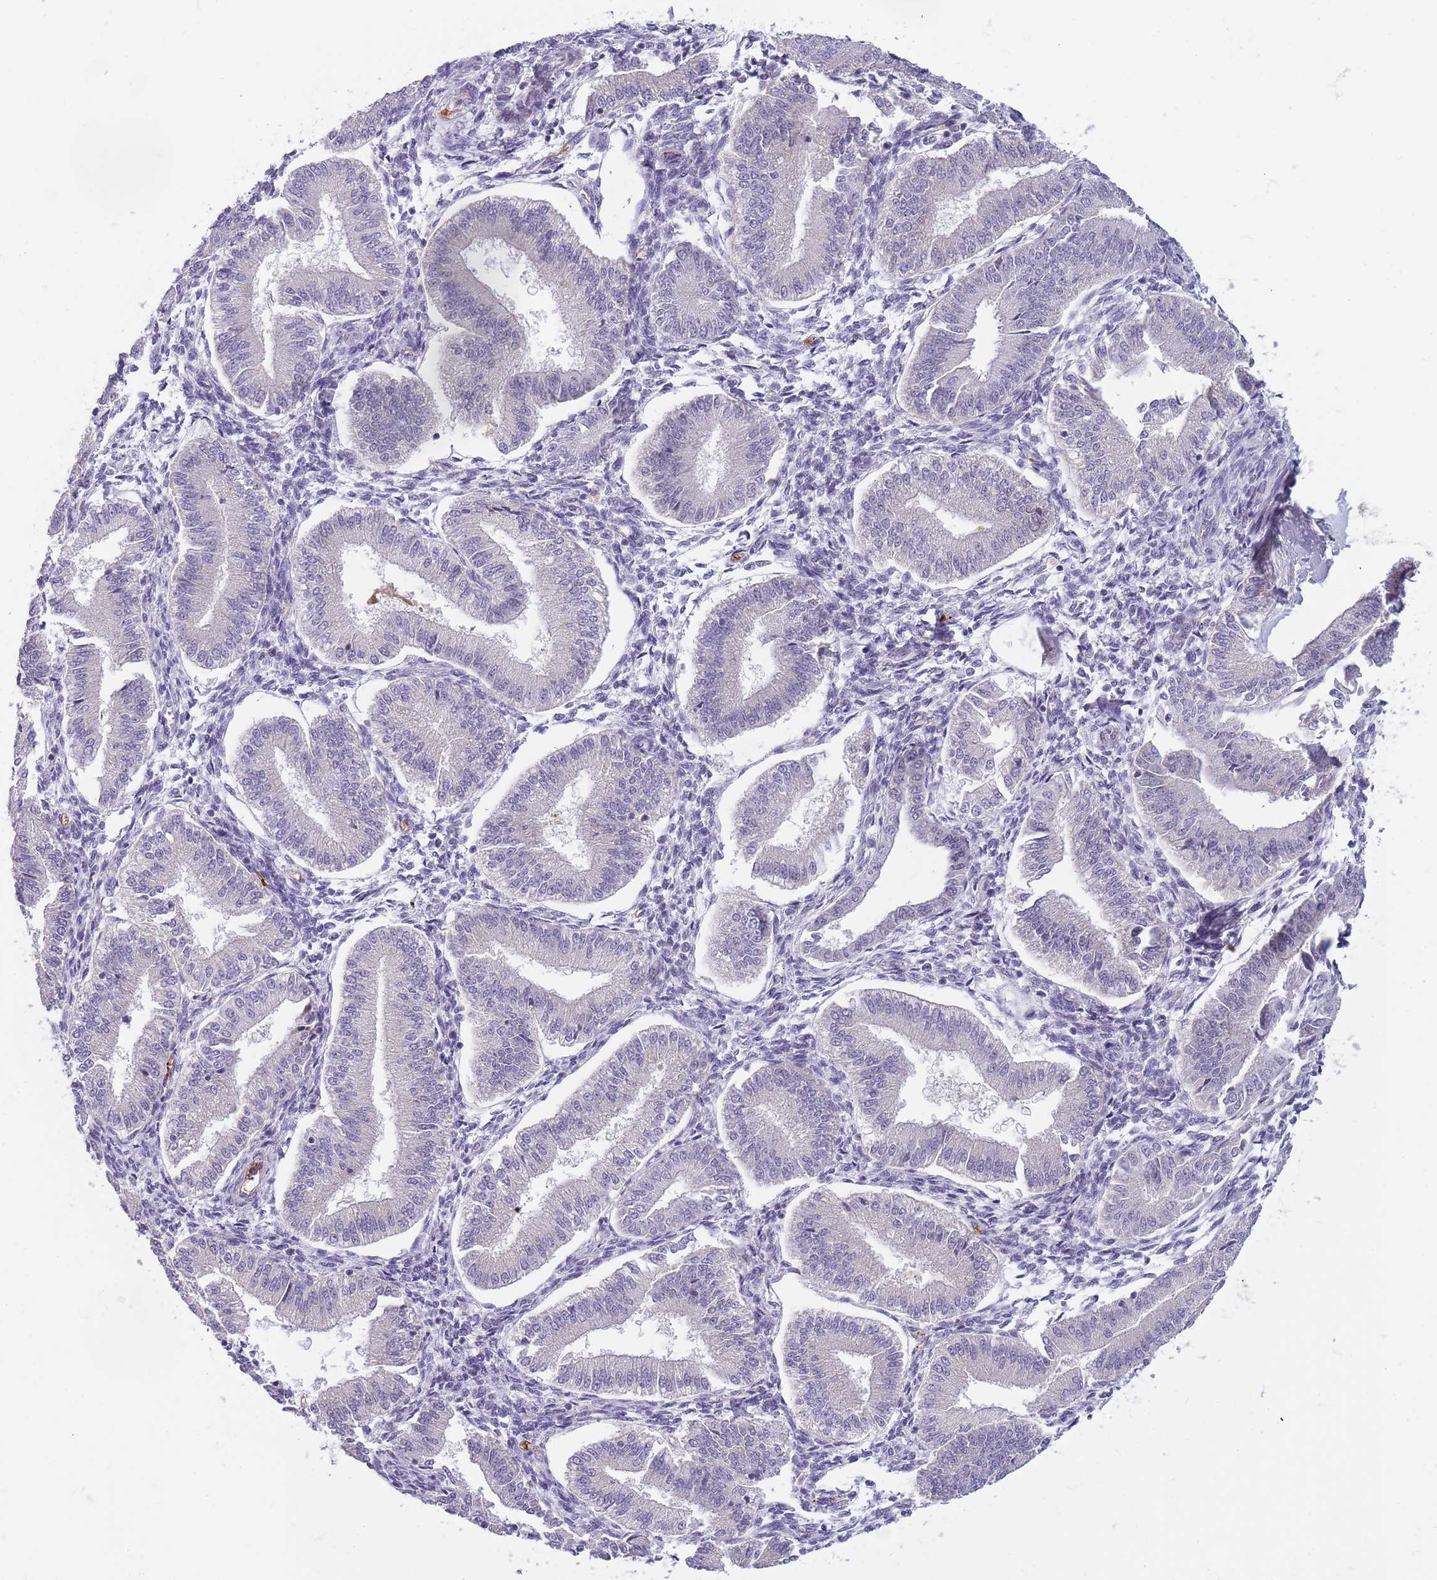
{"staining": {"intensity": "negative", "quantity": "none", "location": "none"}, "tissue": "endometrium", "cell_type": "Cells in endometrial stroma", "image_type": "normal", "snomed": [{"axis": "morphology", "description": "Normal tissue, NOS"}, {"axis": "topography", "description": "Endometrium"}], "caption": "An IHC micrograph of normal endometrium is shown. There is no staining in cells in endometrial stroma of endometrium. (DAB IHC, high magnification).", "gene": "LYPD6B", "patient": {"sex": "female", "age": 39}}